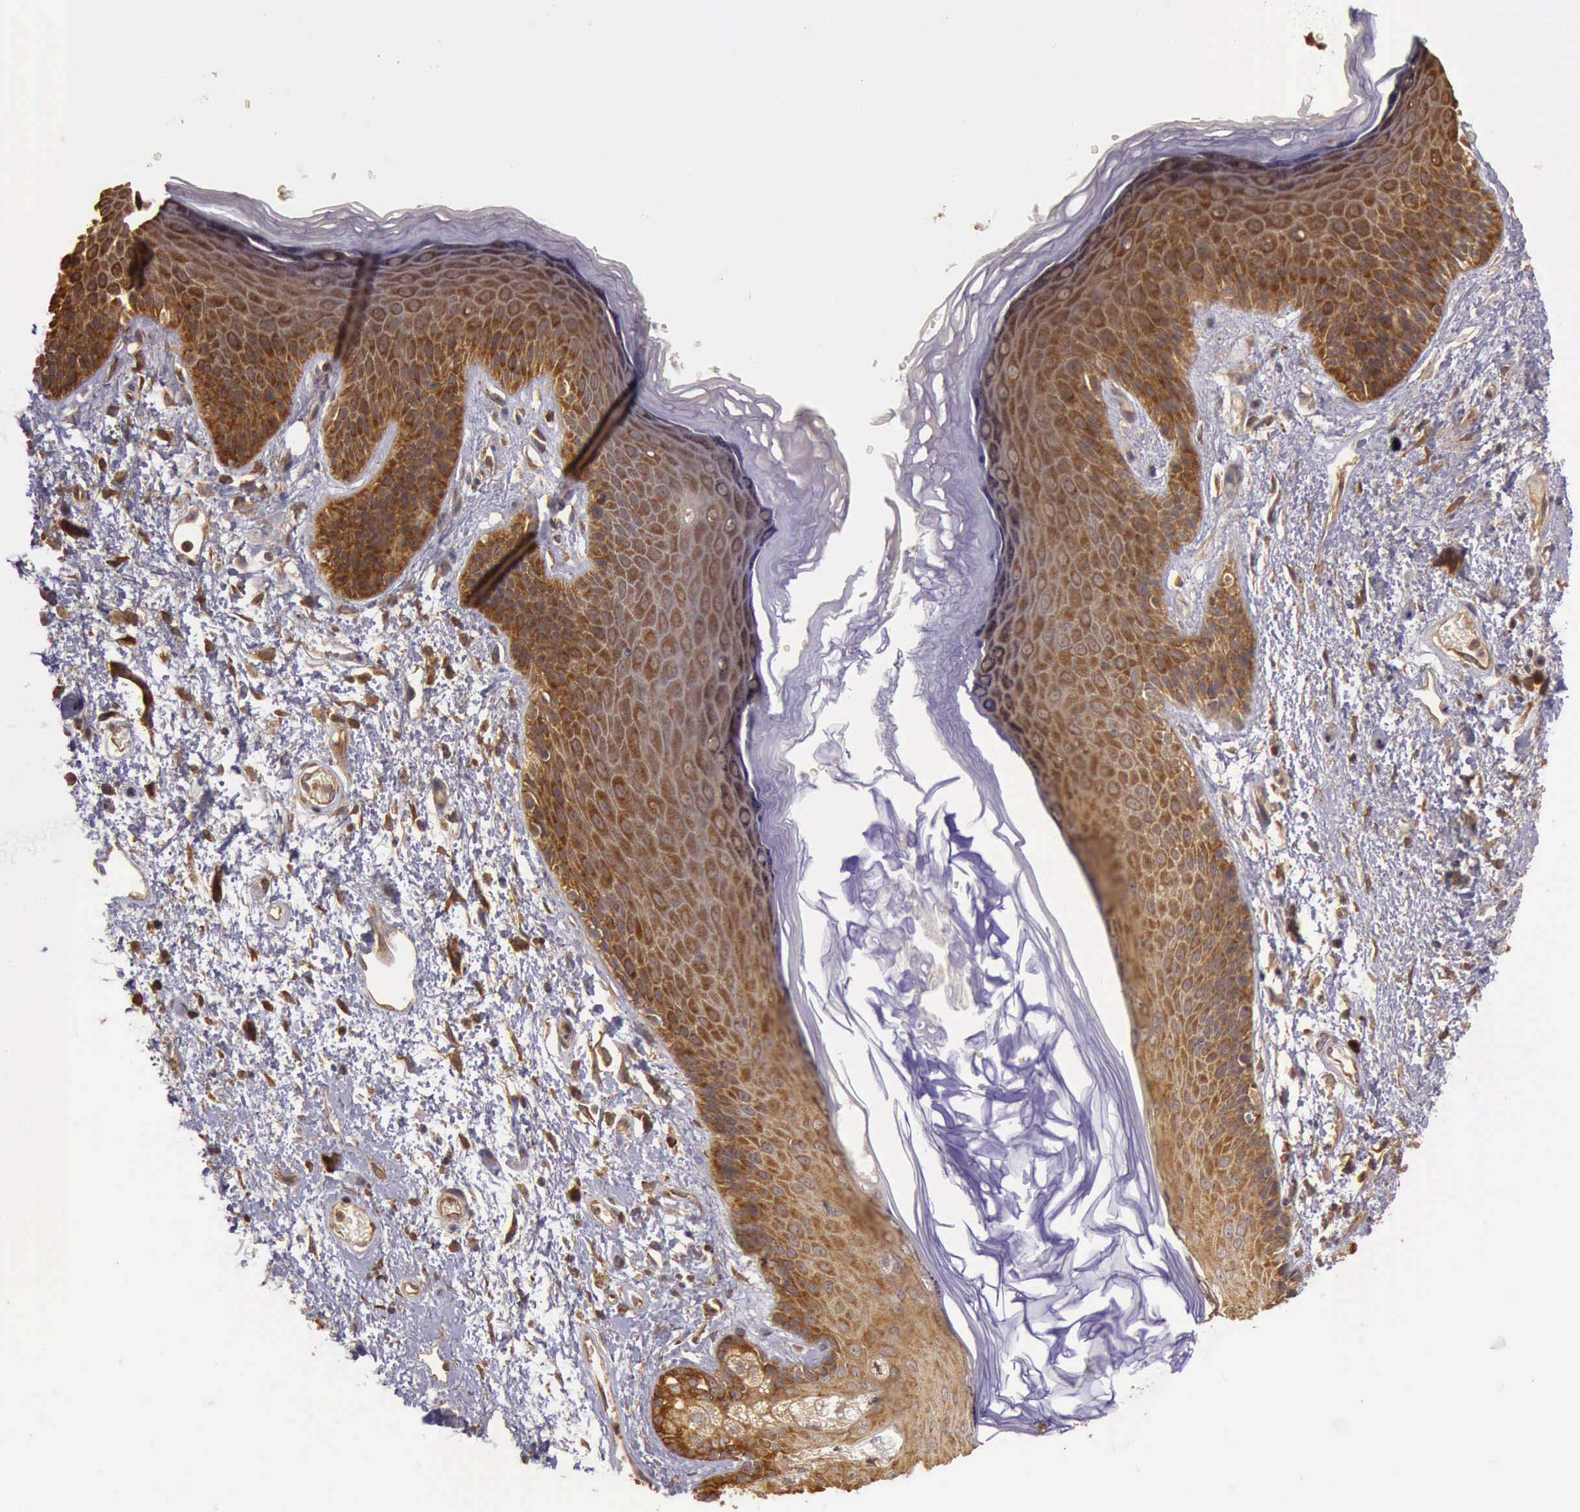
{"staining": {"intensity": "strong", "quantity": ">75%", "location": "cytoplasmic/membranous"}, "tissue": "skin", "cell_type": "Epidermal cells", "image_type": "normal", "snomed": [{"axis": "morphology", "description": "Normal tissue, NOS"}, {"axis": "topography", "description": "Anal"}, {"axis": "topography", "description": "Peripheral nerve tissue"}], "caption": "Immunohistochemistry of unremarkable skin demonstrates high levels of strong cytoplasmic/membranous expression in about >75% of epidermal cells.", "gene": "EIF5", "patient": {"sex": "female", "age": 46}}